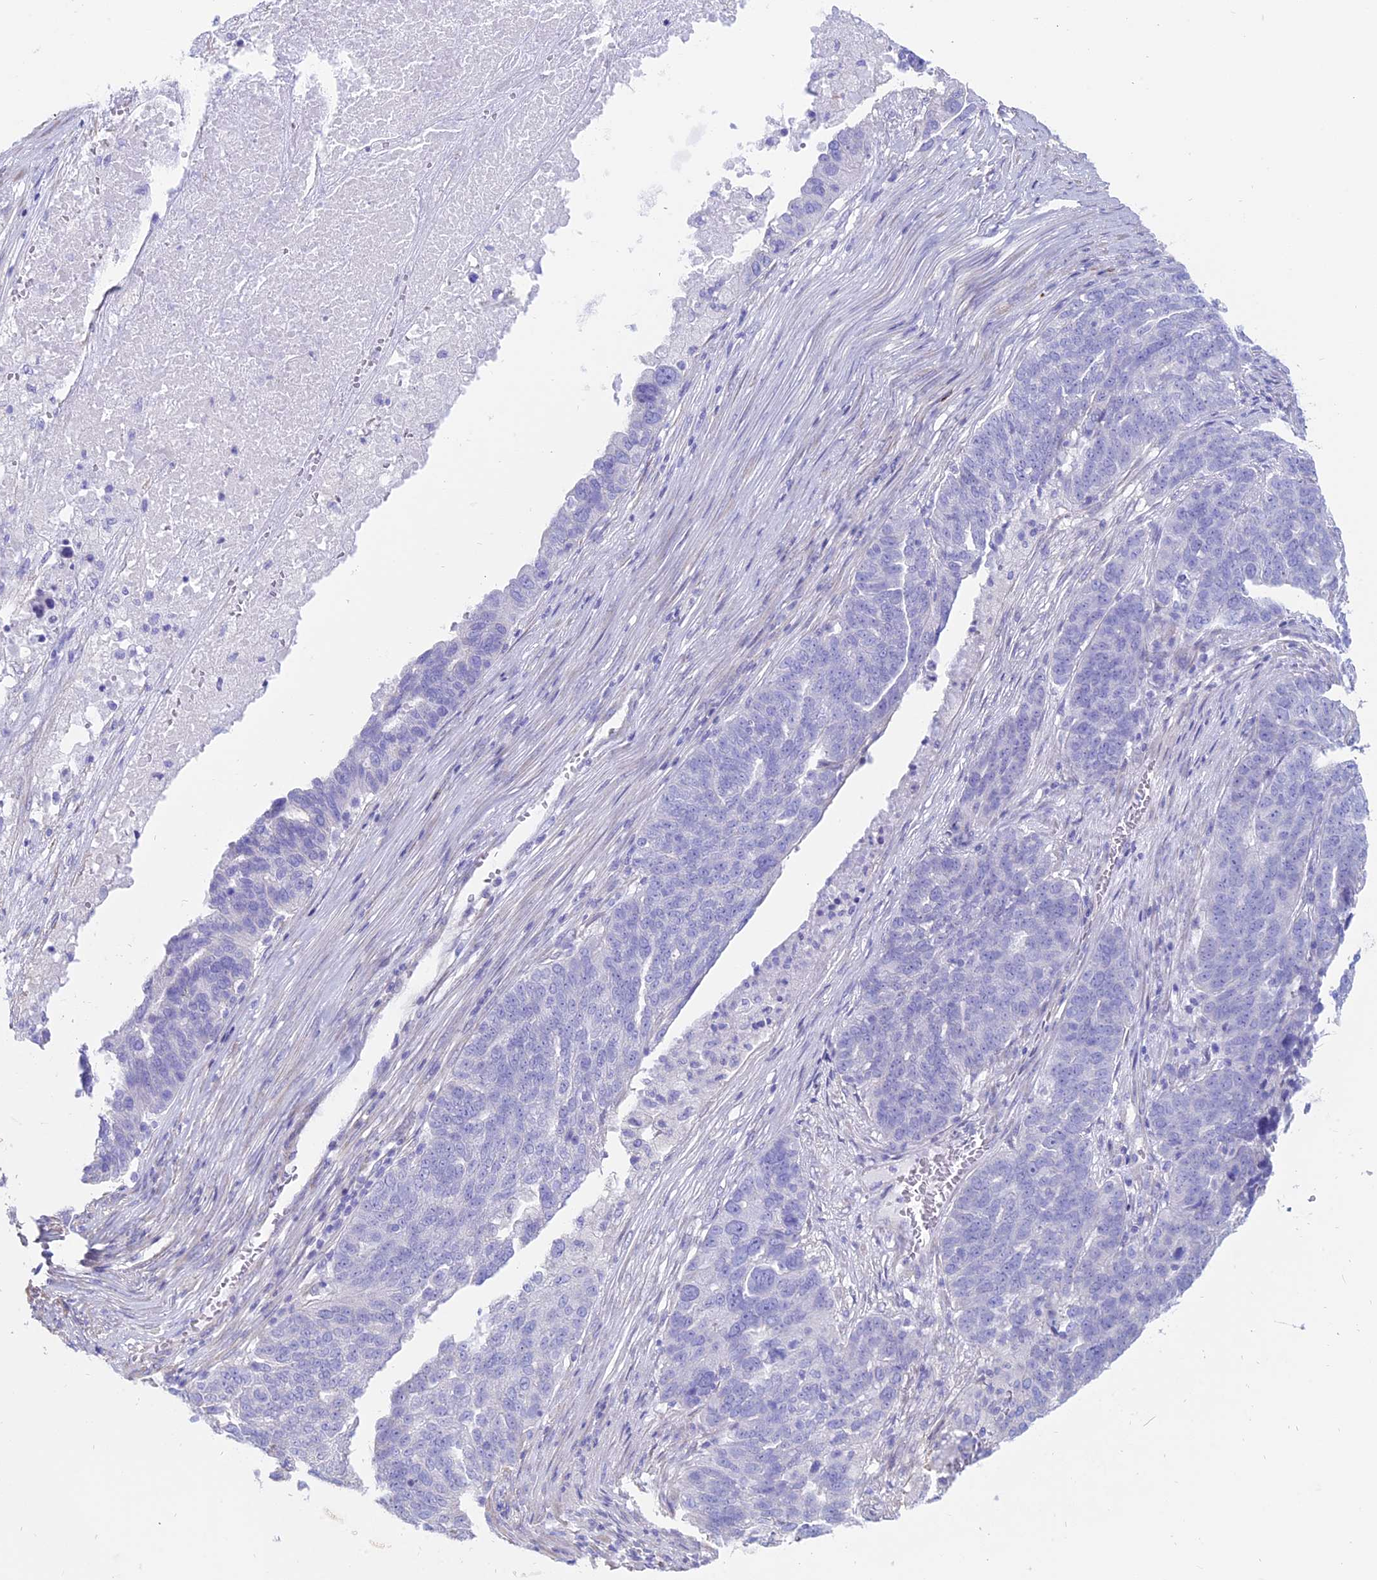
{"staining": {"intensity": "negative", "quantity": "none", "location": "none"}, "tissue": "ovarian cancer", "cell_type": "Tumor cells", "image_type": "cancer", "snomed": [{"axis": "morphology", "description": "Cystadenocarcinoma, serous, NOS"}, {"axis": "topography", "description": "Ovary"}], "caption": "Tumor cells show no significant staining in ovarian cancer. (DAB (3,3'-diaminobenzidine) immunohistochemistry (IHC) visualized using brightfield microscopy, high magnification).", "gene": "OR2AE1", "patient": {"sex": "female", "age": 59}}